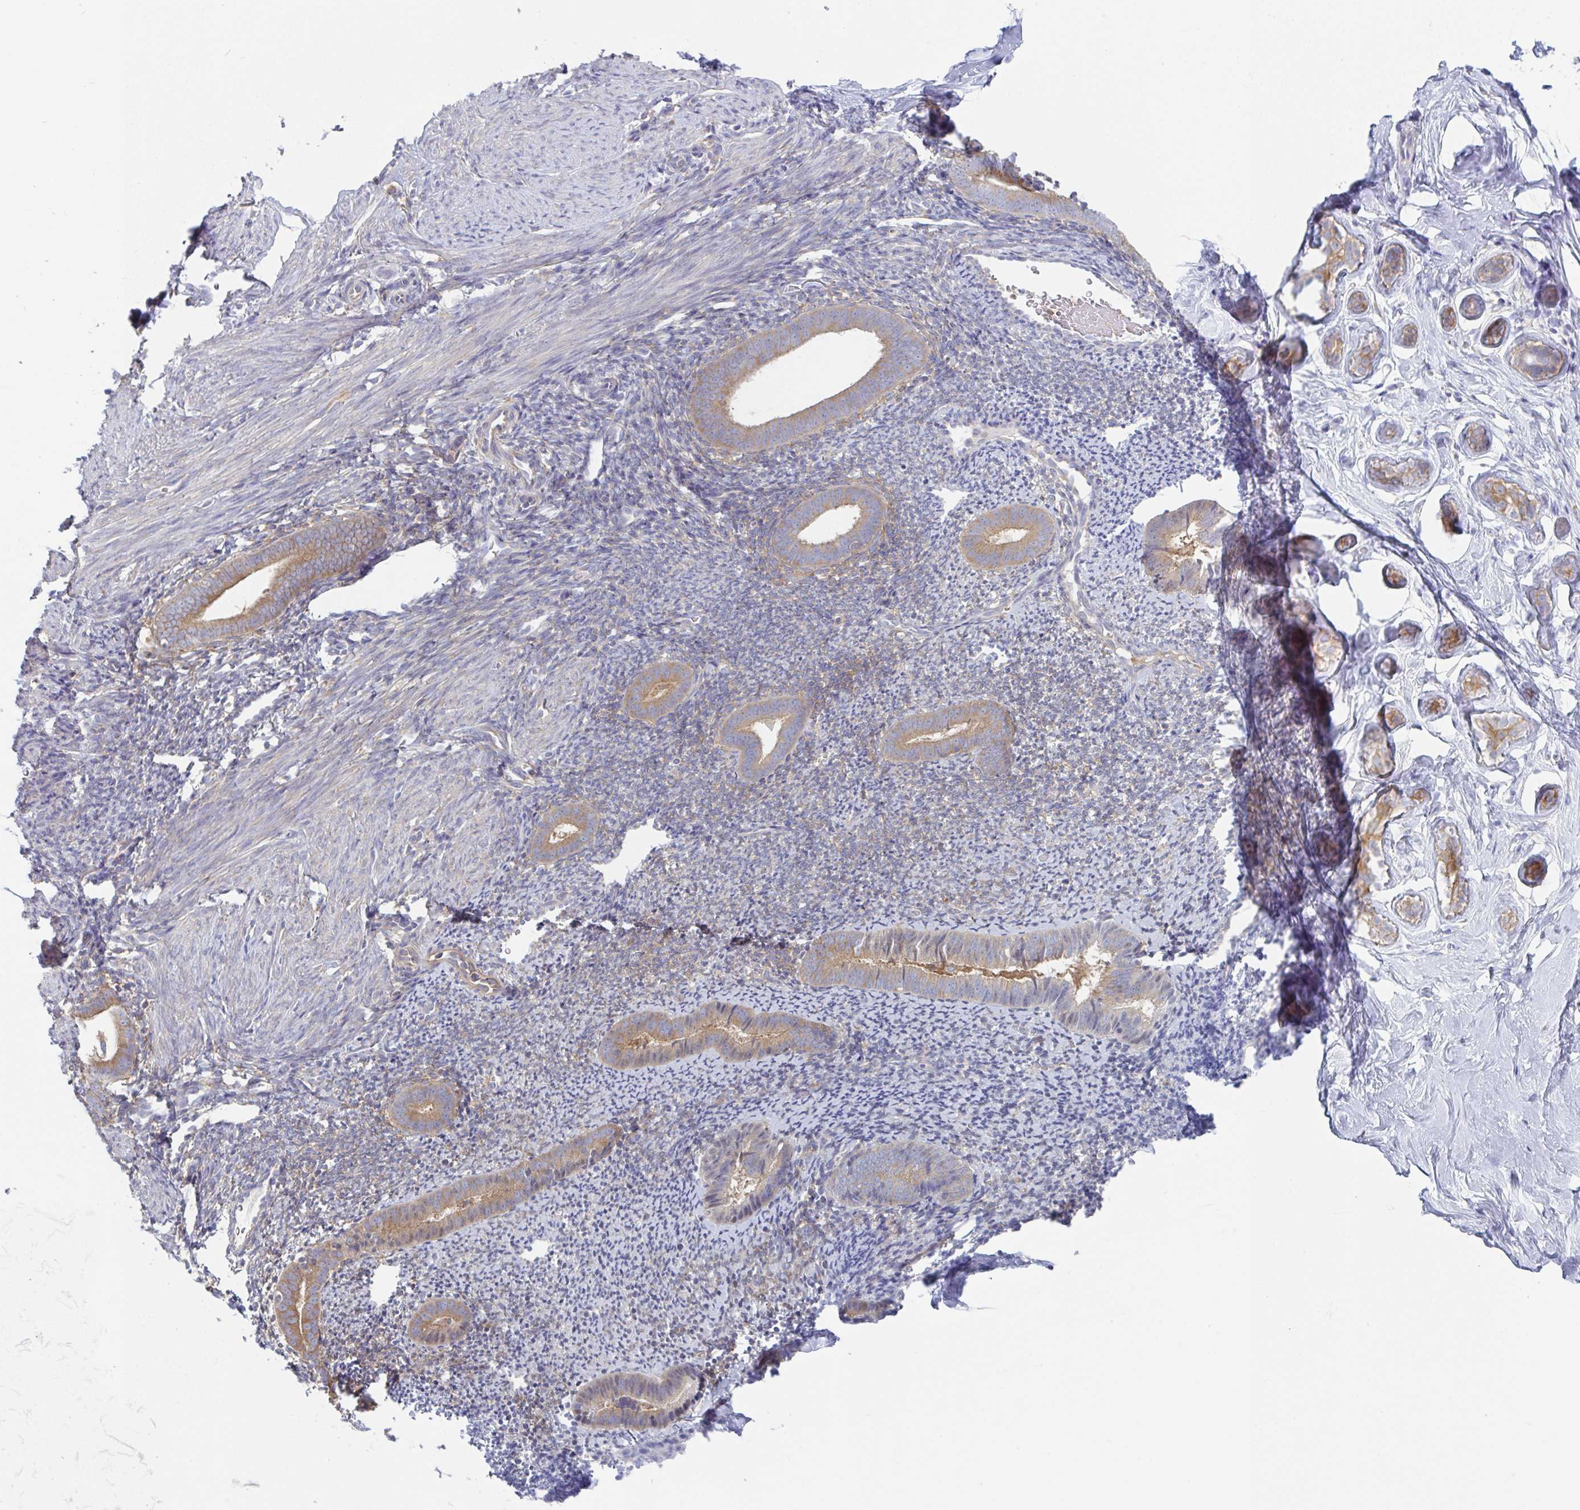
{"staining": {"intensity": "moderate", "quantity": "25%-75%", "location": "cytoplasmic/membranous"}, "tissue": "endometrium", "cell_type": "Cells in endometrial stroma", "image_type": "normal", "snomed": [{"axis": "morphology", "description": "Normal tissue, NOS"}, {"axis": "topography", "description": "Endometrium"}], "caption": "Moderate cytoplasmic/membranous positivity for a protein is present in about 25%-75% of cells in endometrial stroma of unremarkable endometrium using immunohistochemistry.", "gene": "AMPD2", "patient": {"sex": "female", "age": 39}}